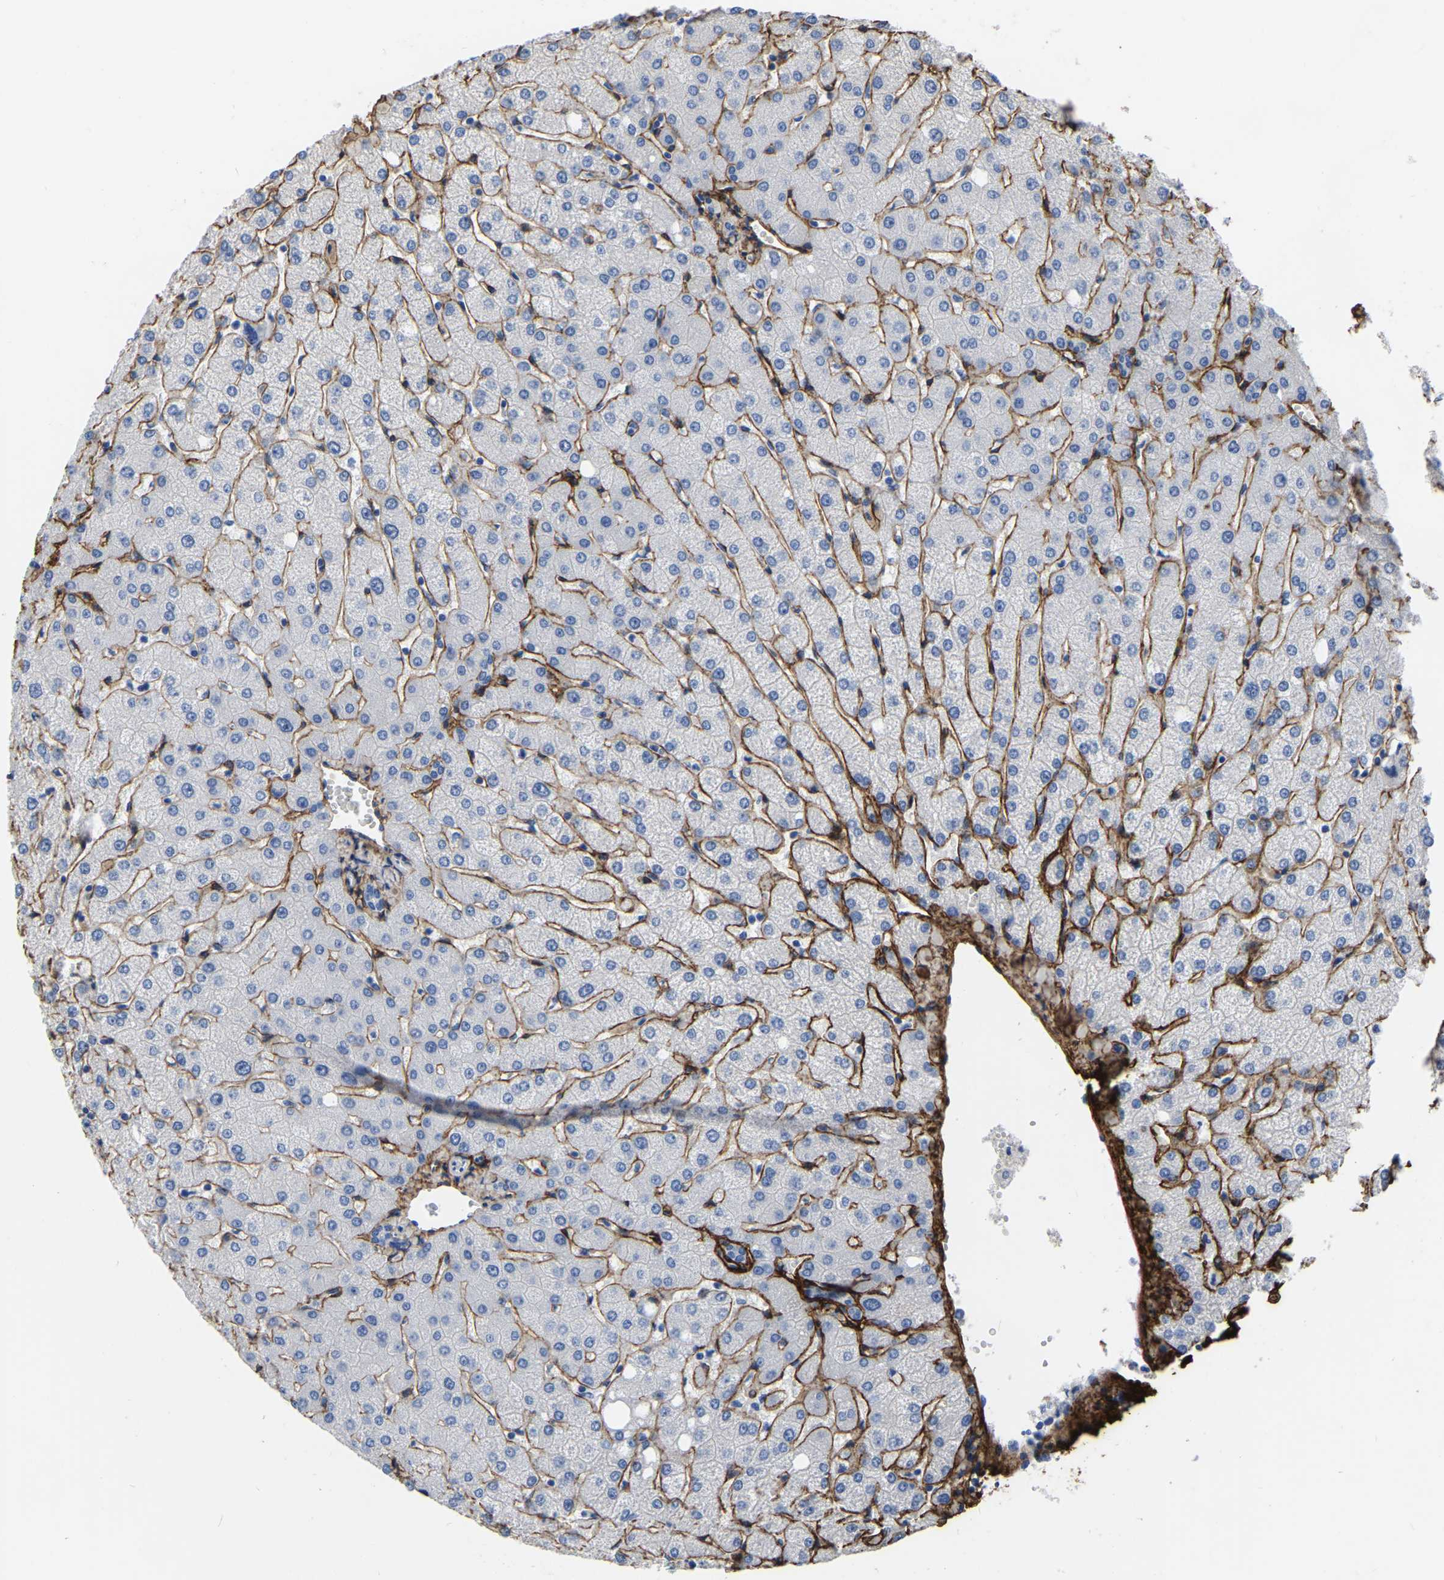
{"staining": {"intensity": "negative", "quantity": "none", "location": "none"}, "tissue": "liver", "cell_type": "Cholangiocytes", "image_type": "normal", "snomed": [{"axis": "morphology", "description": "Normal tissue, NOS"}, {"axis": "topography", "description": "Liver"}], "caption": "This is an immunohistochemistry (IHC) image of benign liver. There is no expression in cholangiocytes.", "gene": "COL6A1", "patient": {"sex": "female", "age": 54}}